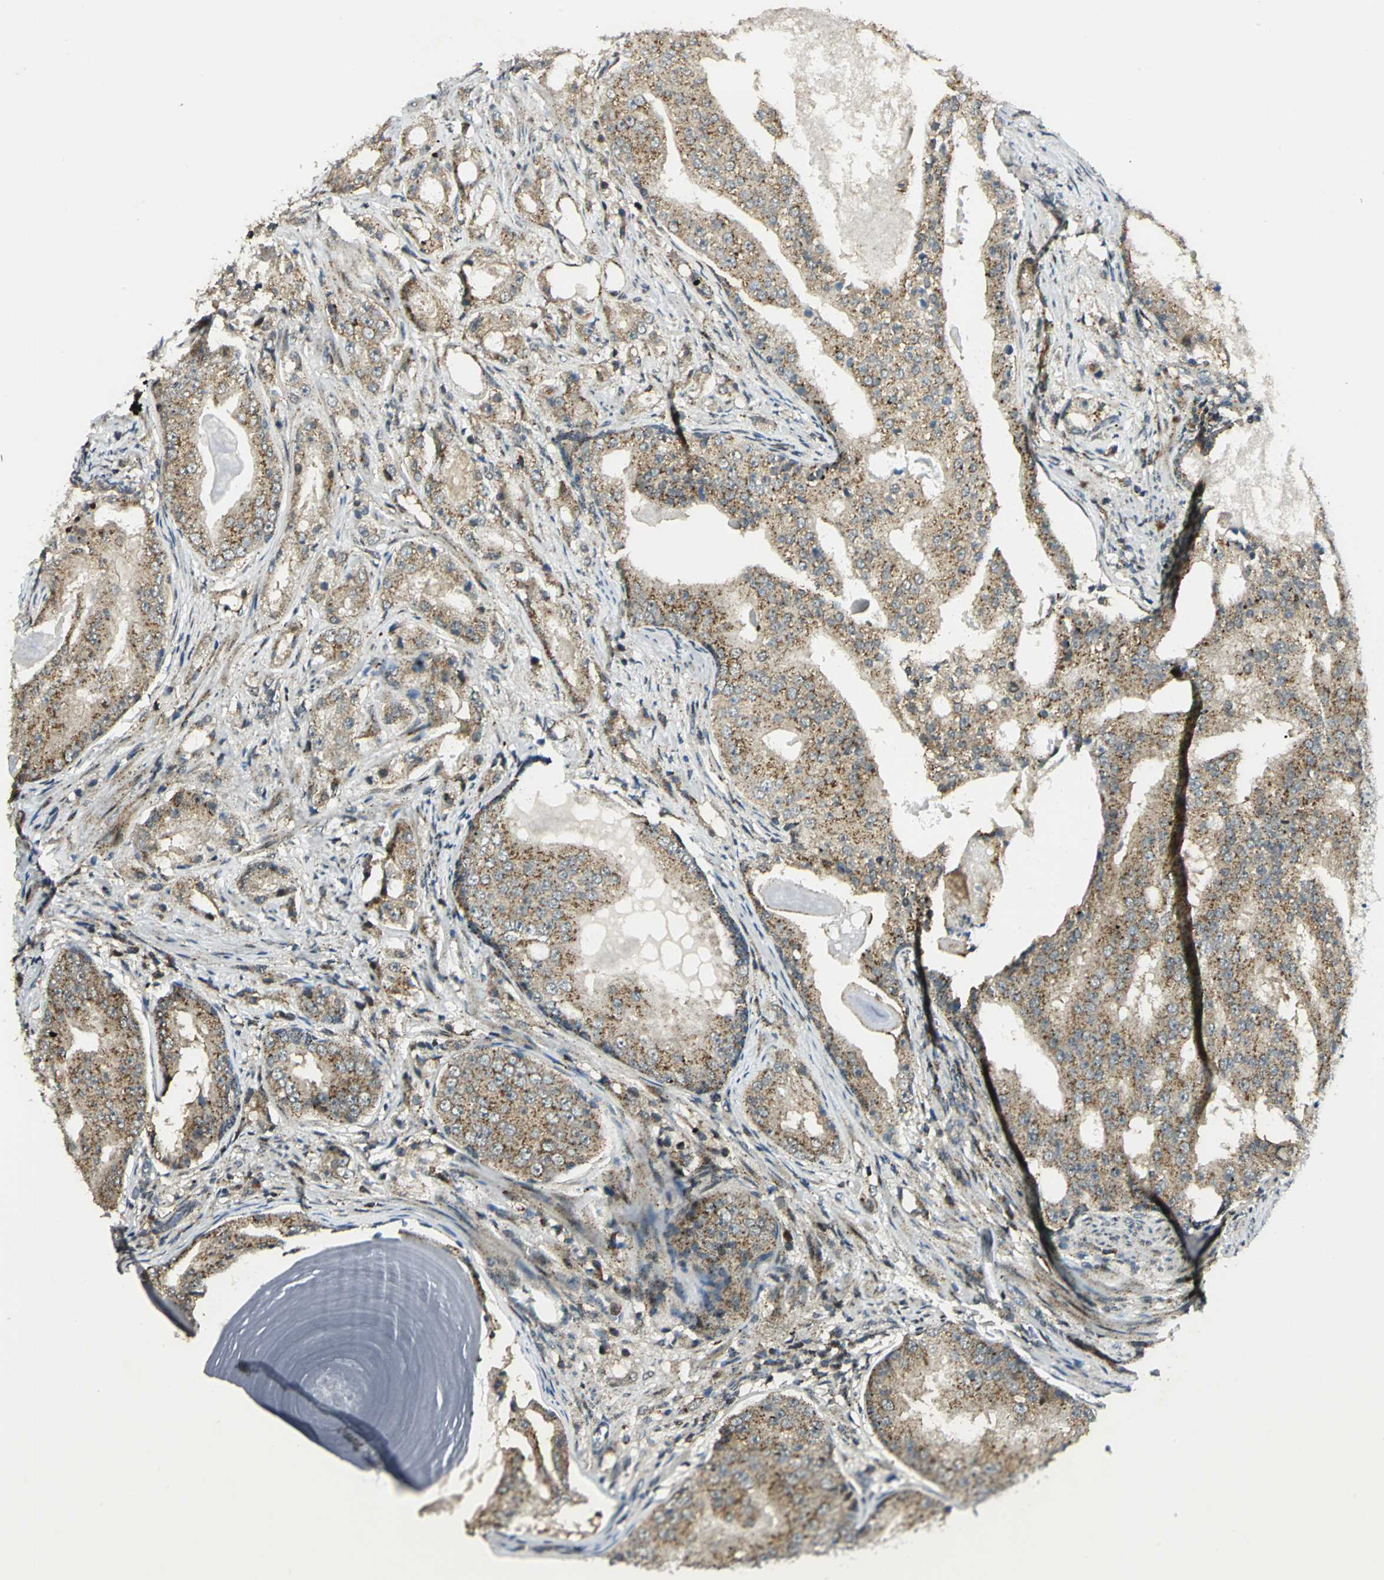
{"staining": {"intensity": "moderate", "quantity": ">75%", "location": "cytoplasmic/membranous"}, "tissue": "prostate cancer", "cell_type": "Tumor cells", "image_type": "cancer", "snomed": [{"axis": "morphology", "description": "Adenocarcinoma, High grade"}, {"axis": "topography", "description": "Prostate"}], "caption": "Prostate cancer (high-grade adenocarcinoma) stained with a protein marker exhibits moderate staining in tumor cells.", "gene": "ATP6V1A", "patient": {"sex": "male", "age": 68}}